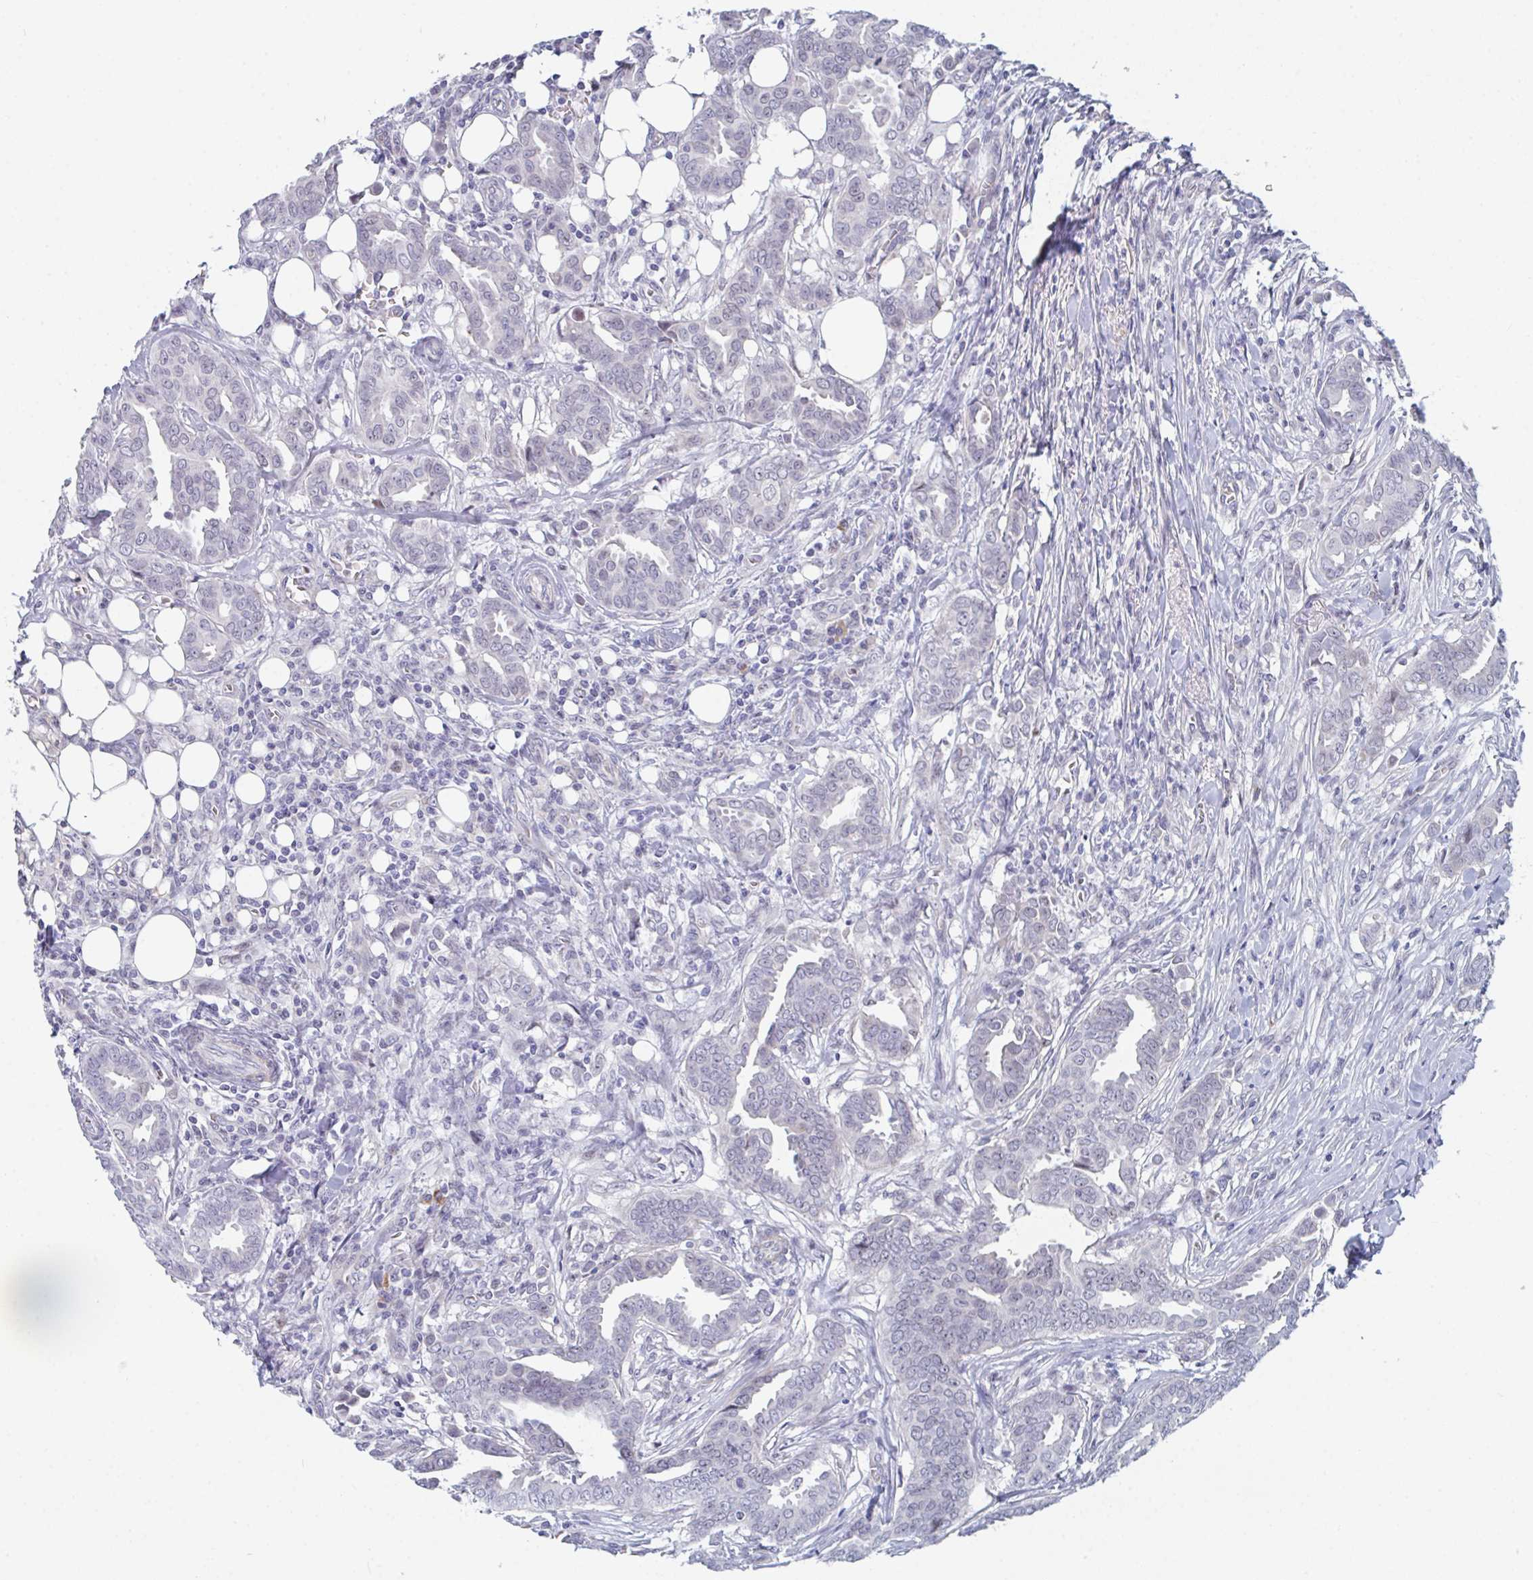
{"staining": {"intensity": "negative", "quantity": "none", "location": "none"}, "tissue": "breast cancer", "cell_type": "Tumor cells", "image_type": "cancer", "snomed": [{"axis": "morphology", "description": "Duct carcinoma"}, {"axis": "topography", "description": "Breast"}], "caption": "Immunohistochemistry (IHC) image of human breast cancer stained for a protein (brown), which exhibits no positivity in tumor cells. (DAB immunohistochemistry with hematoxylin counter stain).", "gene": "CENPT", "patient": {"sex": "female", "age": 45}}